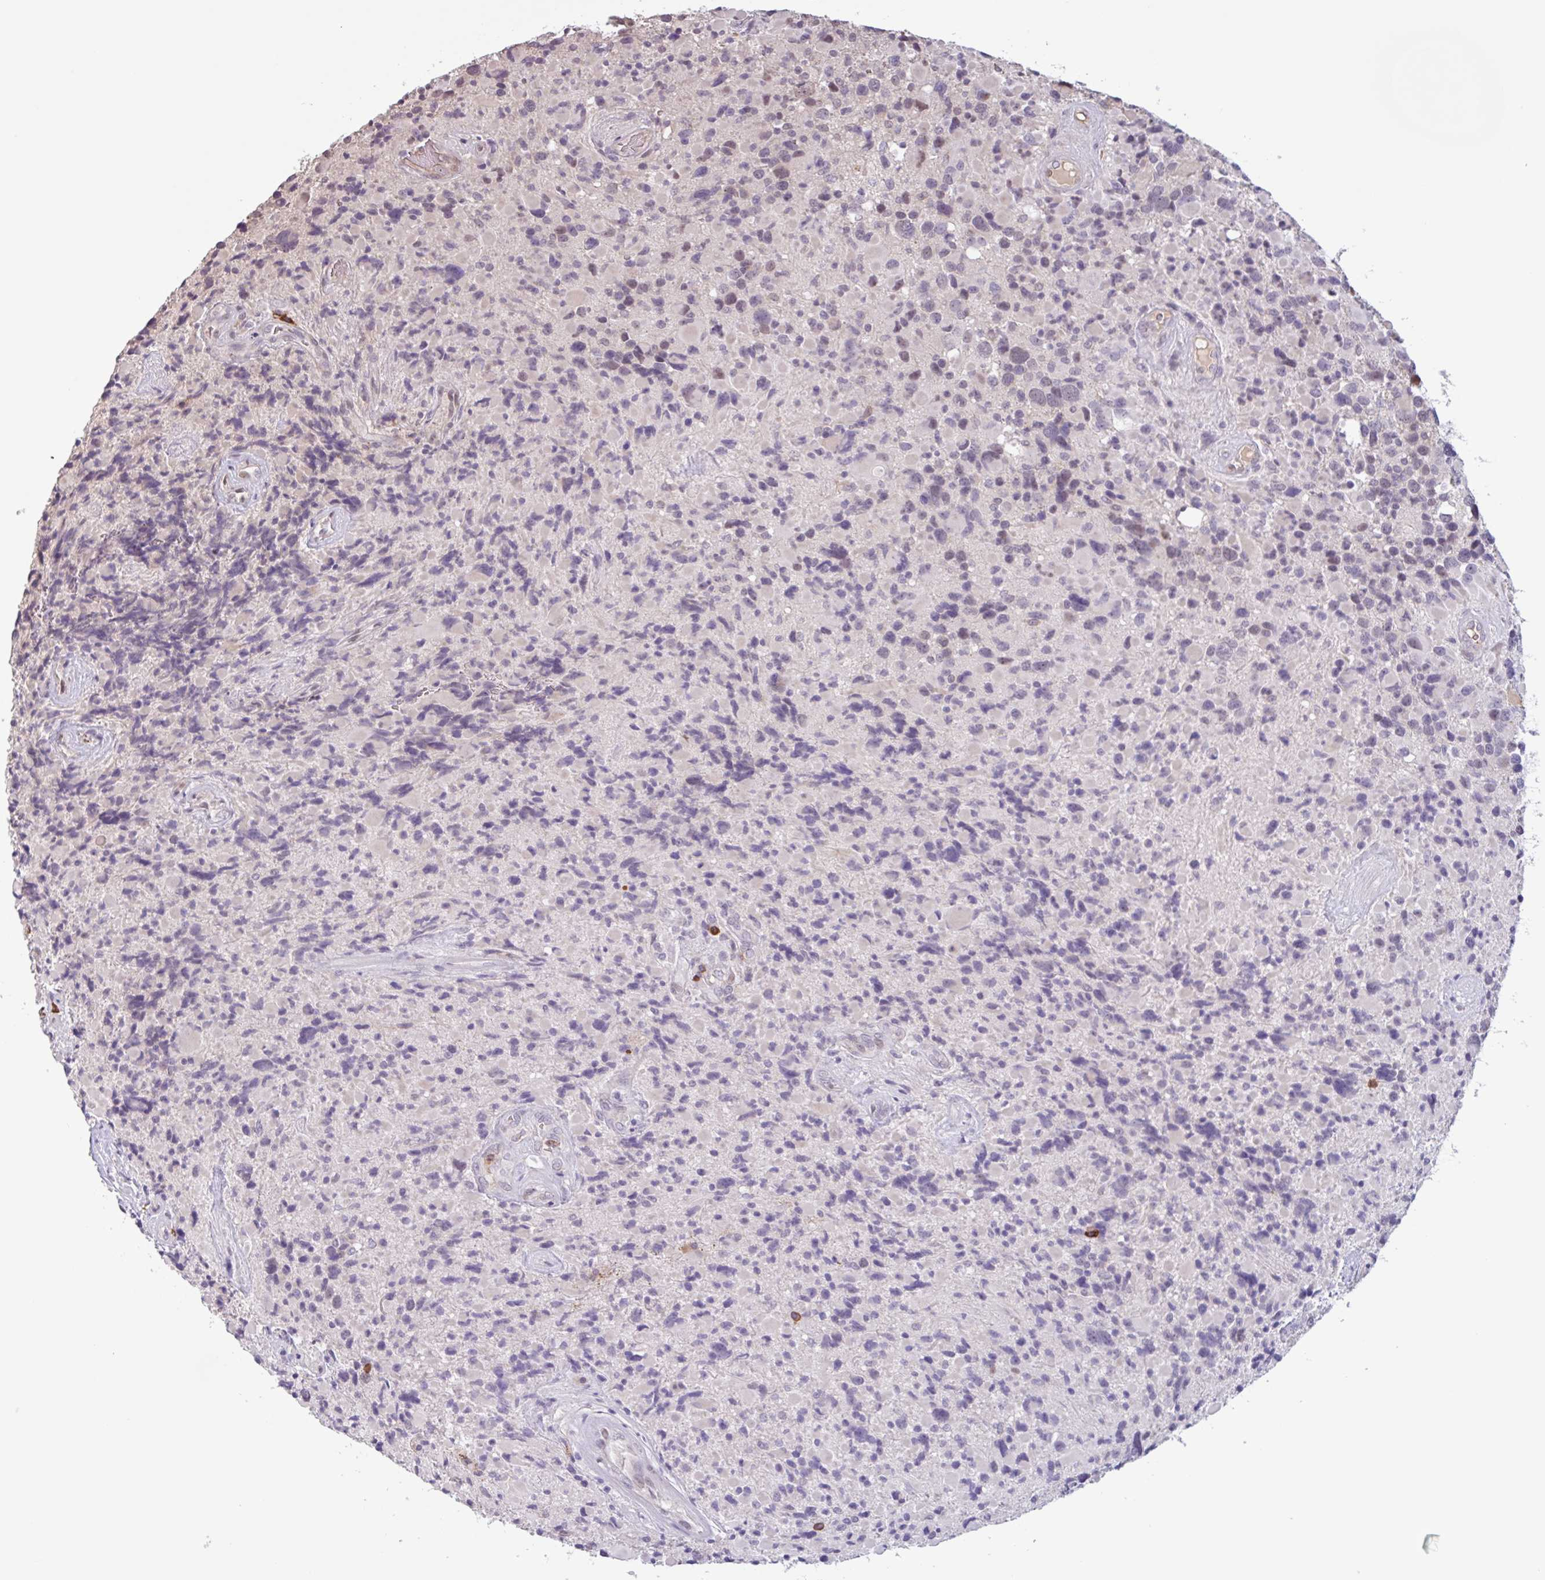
{"staining": {"intensity": "negative", "quantity": "none", "location": "none"}, "tissue": "glioma", "cell_type": "Tumor cells", "image_type": "cancer", "snomed": [{"axis": "morphology", "description": "Glioma, malignant, High grade"}, {"axis": "topography", "description": "Brain"}], "caption": "Tumor cells are negative for brown protein staining in malignant high-grade glioma.", "gene": "TAF1D", "patient": {"sex": "female", "age": 40}}